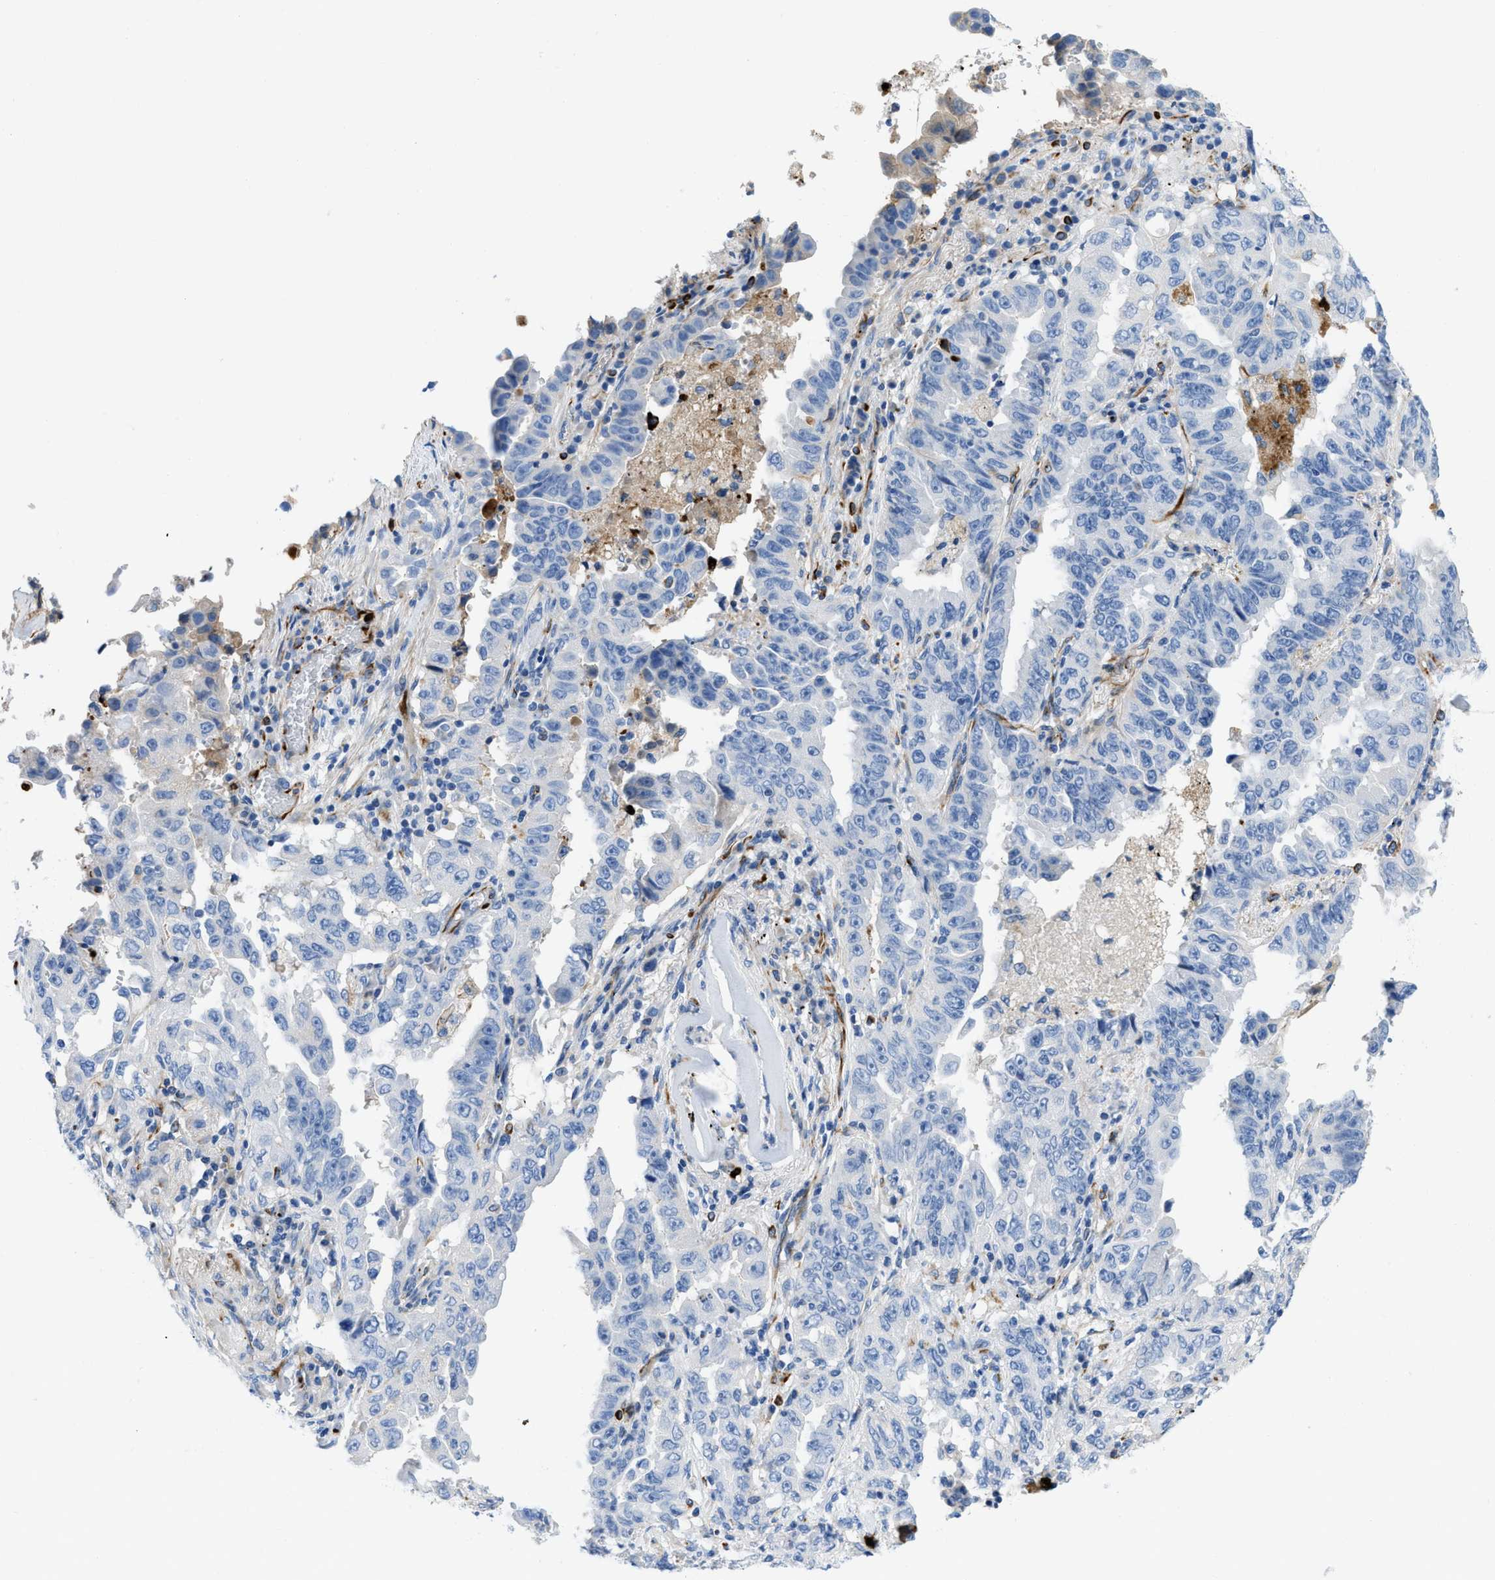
{"staining": {"intensity": "negative", "quantity": "none", "location": "none"}, "tissue": "lung cancer", "cell_type": "Tumor cells", "image_type": "cancer", "snomed": [{"axis": "morphology", "description": "Adenocarcinoma, NOS"}, {"axis": "topography", "description": "Lung"}], "caption": "IHC micrograph of neoplastic tissue: human lung cancer (adenocarcinoma) stained with DAB (3,3'-diaminobenzidine) exhibits no significant protein positivity in tumor cells. The staining is performed using DAB (3,3'-diaminobenzidine) brown chromogen with nuclei counter-stained in using hematoxylin.", "gene": "XCR1", "patient": {"sex": "female", "age": 51}}